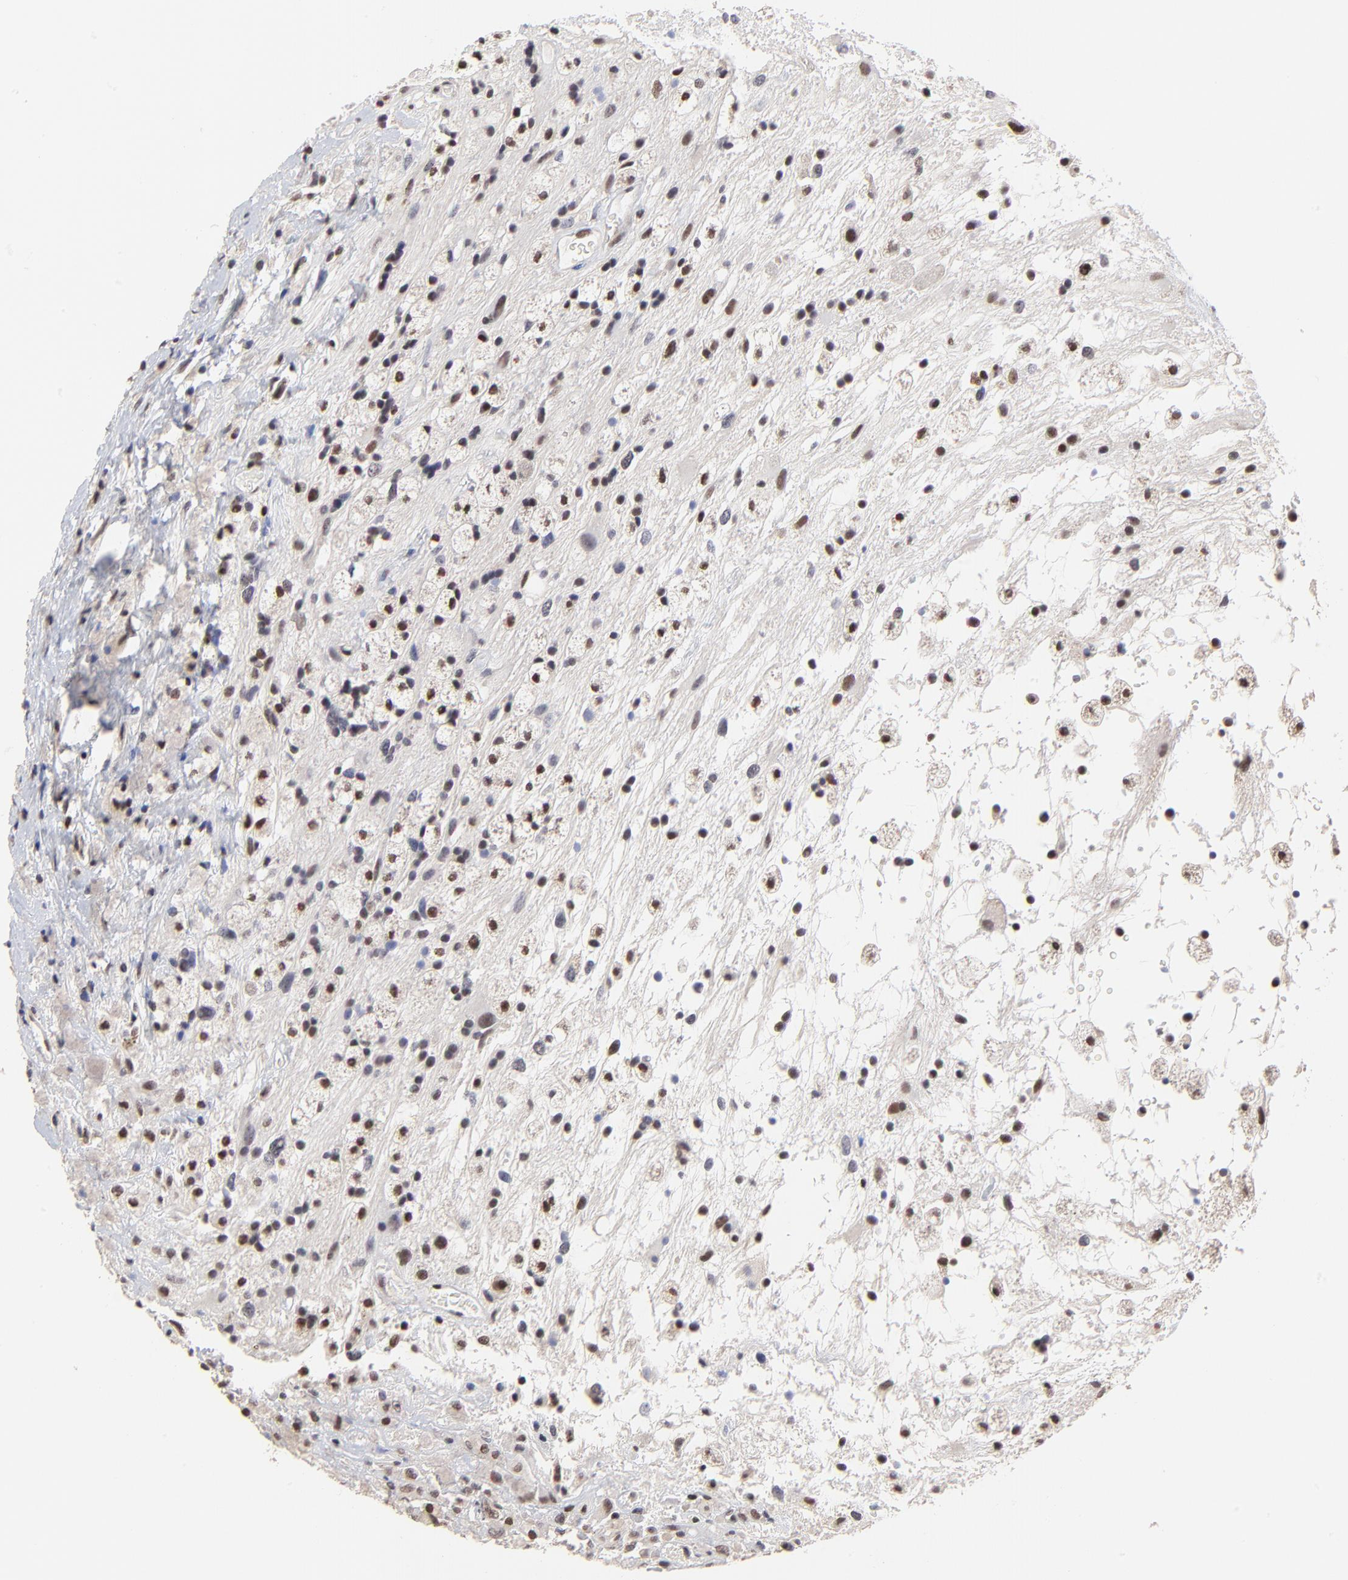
{"staining": {"intensity": "moderate", "quantity": "25%-75%", "location": "nuclear"}, "tissue": "glioma", "cell_type": "Tumor cells", "image_type": "cancer", "snomed": [{"axis": "morphology", "description": "Glioma, malignant, High grade"}, {"axis": "topography", "description": "Brain"}], "caption": "Immunohistochemistry image of neoplastic tissue: glioma stained using IHC displays medium levels of moderate protein expression localized specifically in the nuclear of tumor cells, appearing as a nuclear brown color.", "gene": "DSN1", "patient": {"sex": "male", "age": 48}}